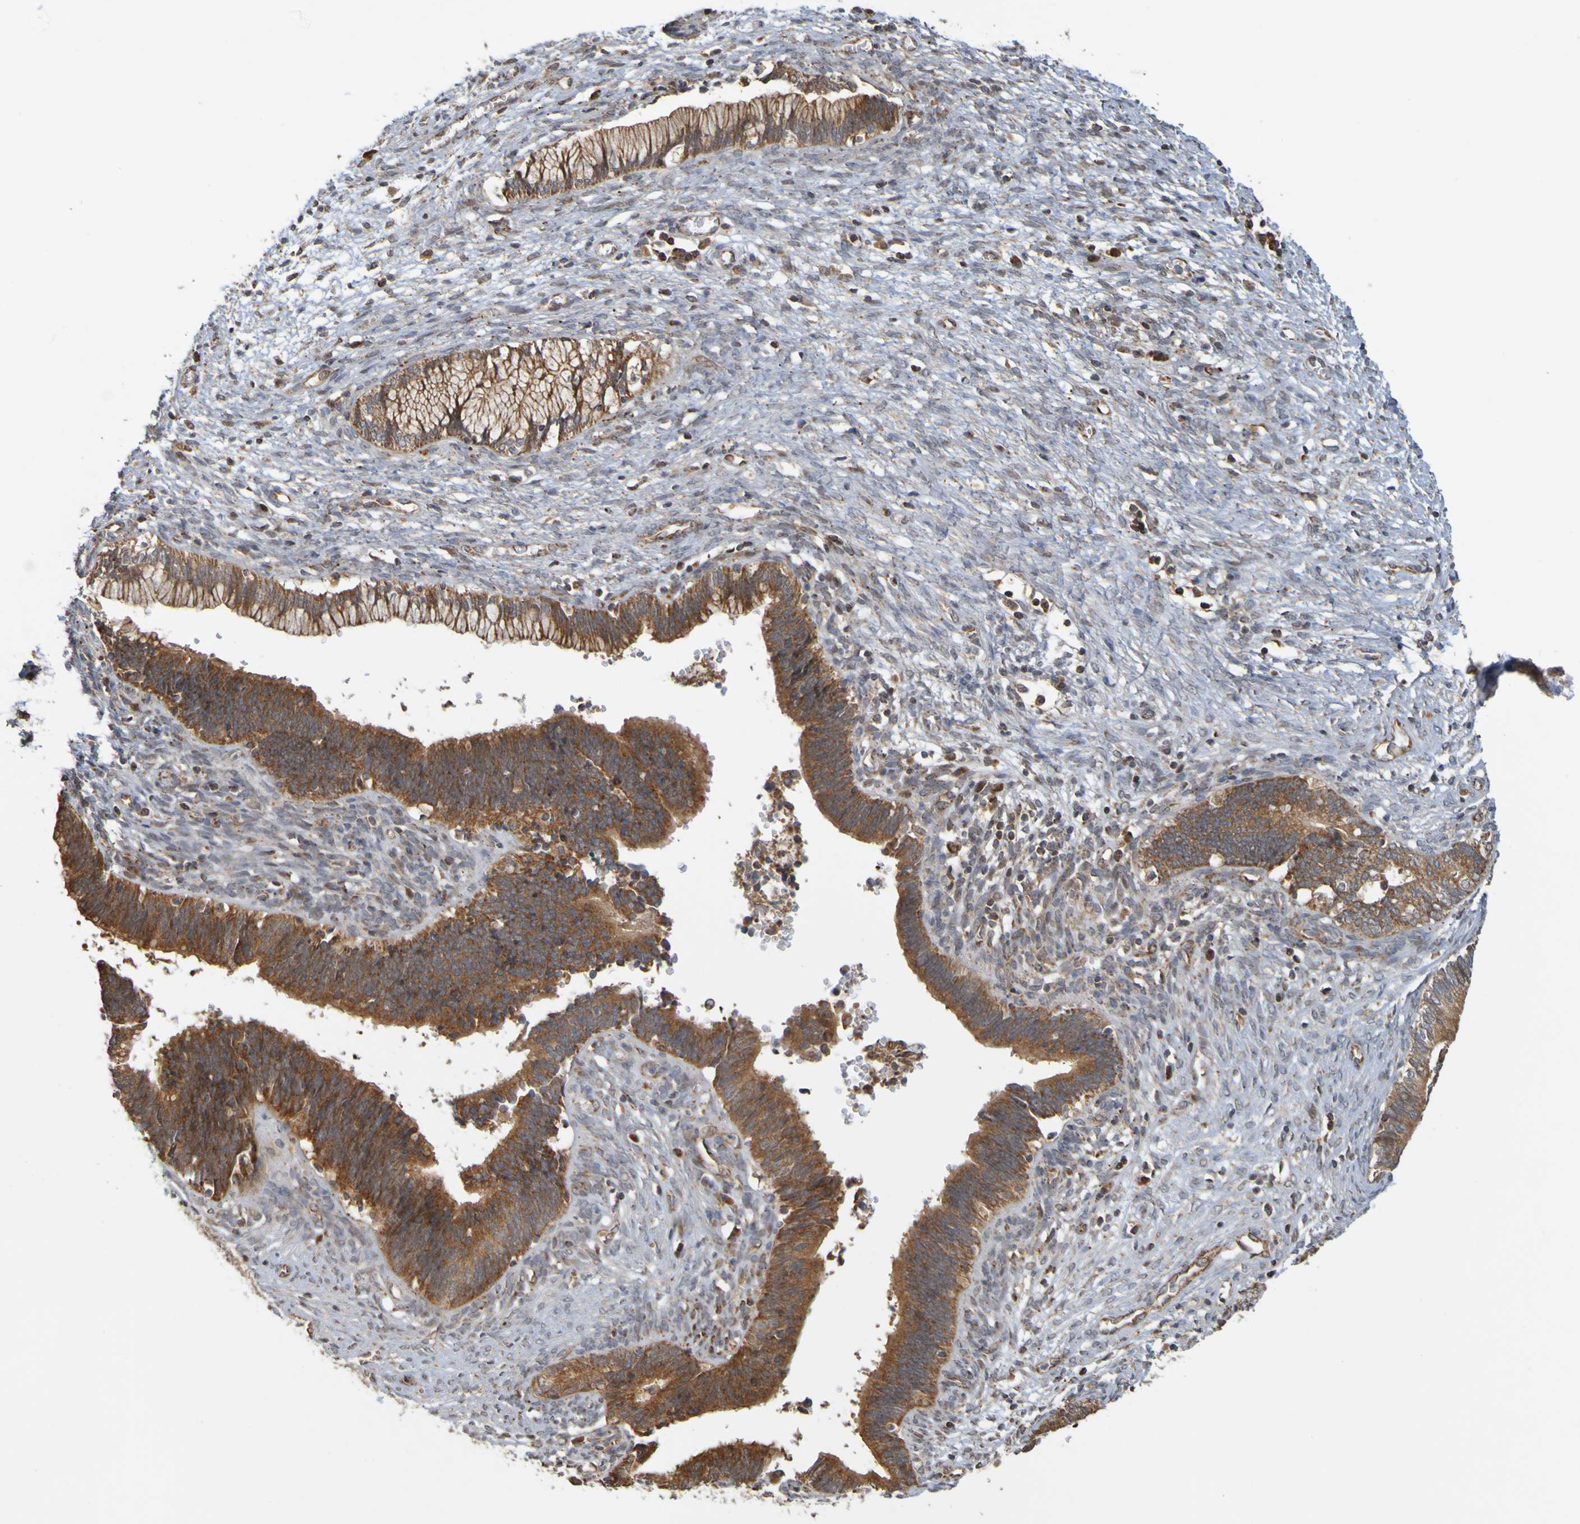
{"staining": {"intensity": "strong", "quantity": ">75%", "location": "cytoplasmic/membranous"}, "tissue": "cervical cancer", "cell_type": "Tumor cells", "image_type": "cancer", "snomed": [{"axis": "morphology", "description": "Adenocarcinoma, NOS"}, {"axis": "topography", "description": "Cervix"}], "caption": "A brown stain highlights strong cytoplasmic/membranous expression of a protein in cervical cancer tumor cells. The staining is performed using DAB brown chromogen to label protein expression. The nuclei are counter-stained blue using hematoxylin.", "gene": "TMBIM1", "patient": {"sex": "female", "age": 44}}